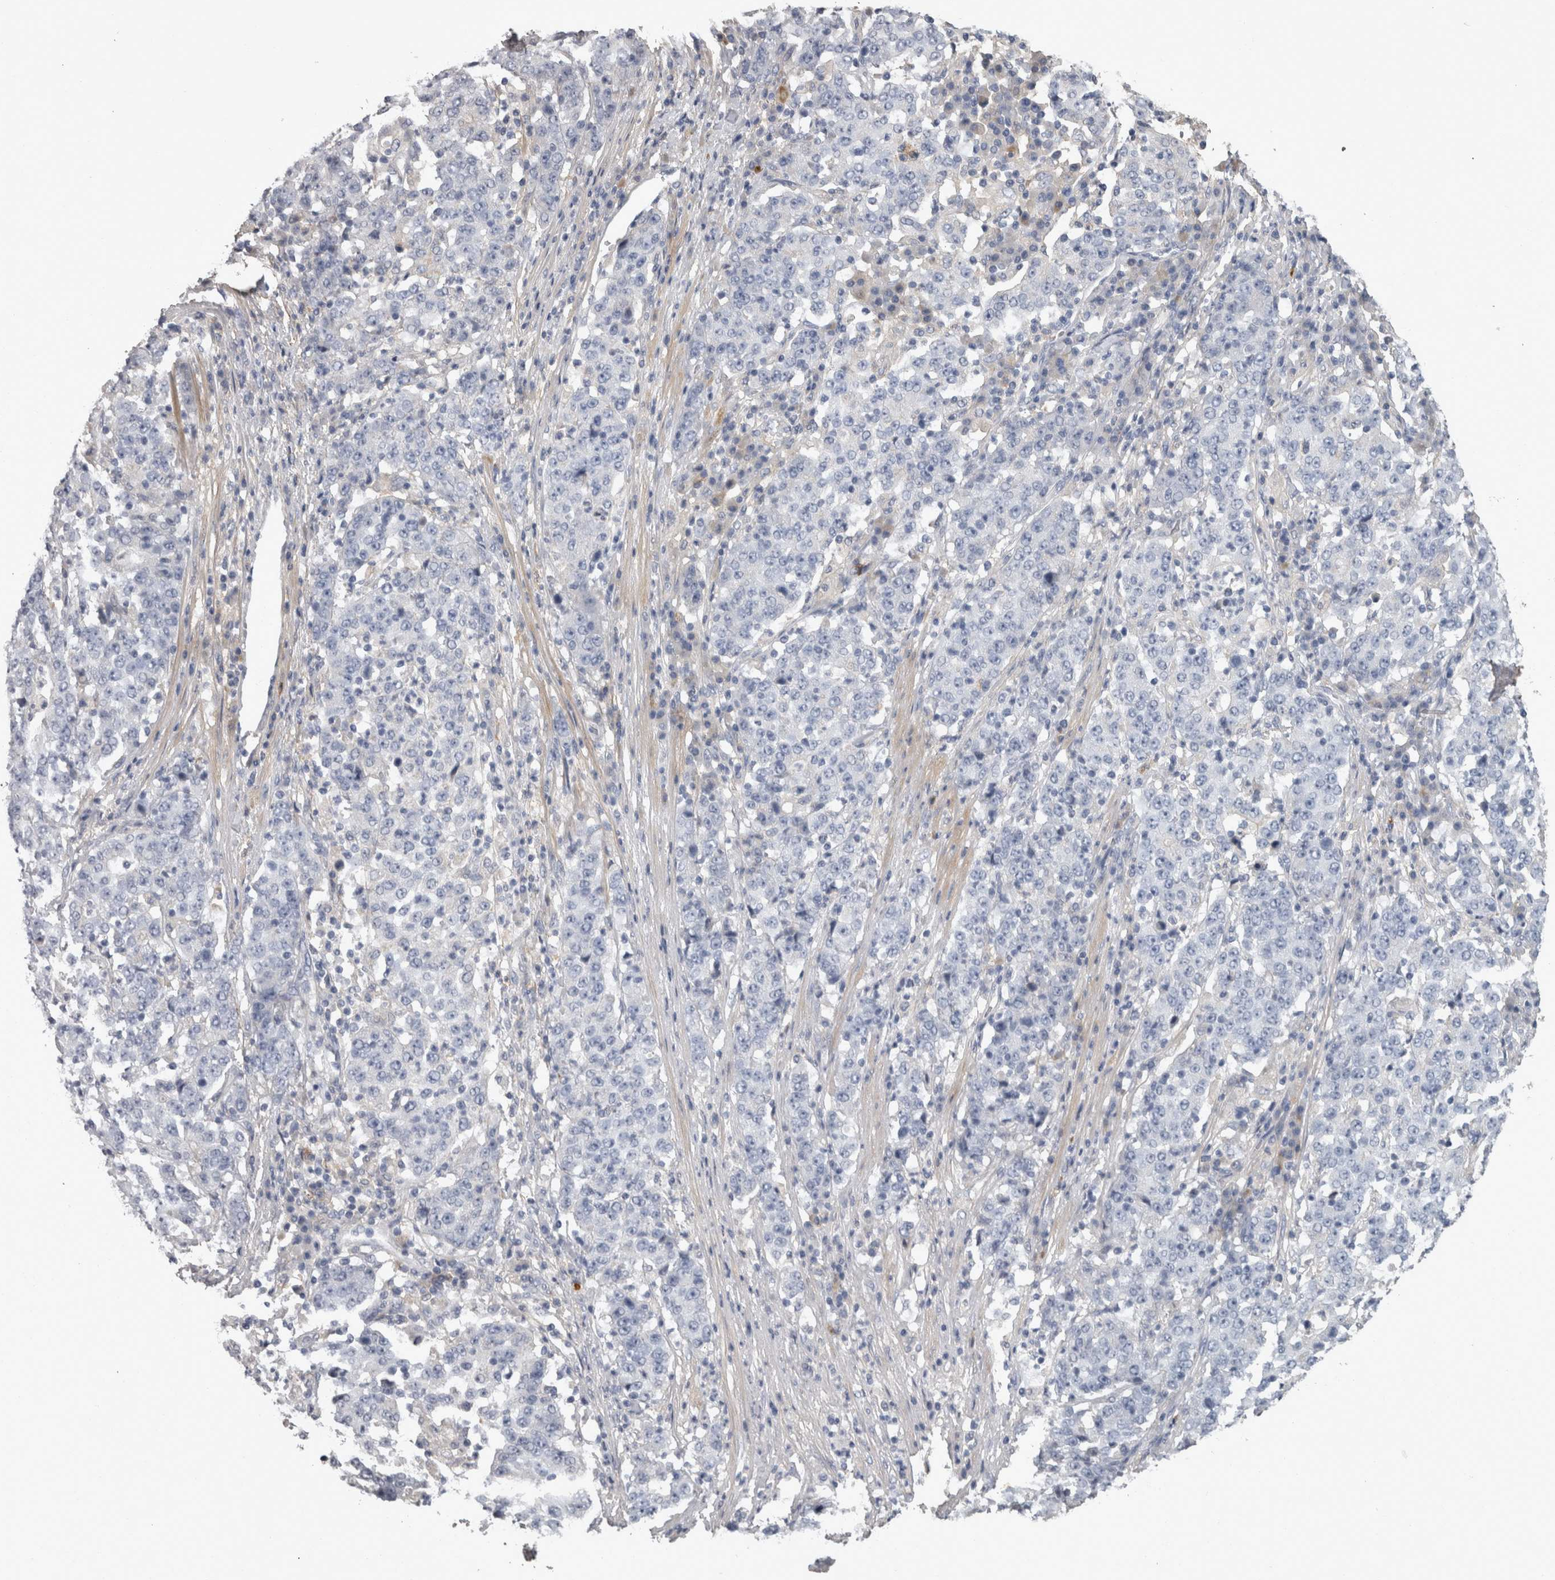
{"staining": {"intensity": "negative", "quantity": "none", "location": "none"}, "tissue": "stomach cancer", "cell_type": "Tumor cells", "image_type": "cancer", "snomed": [{"axis": "morphology", "description": "Adenocarcinoma, NOS"}, {"axis": "topography", "description": "Stomach"}], "caption": "Tumor cells are negative for brown protein staining in stomach cancer.", "gene": "EFEMP2", "patient": {"sex": "male", "age": 59}}